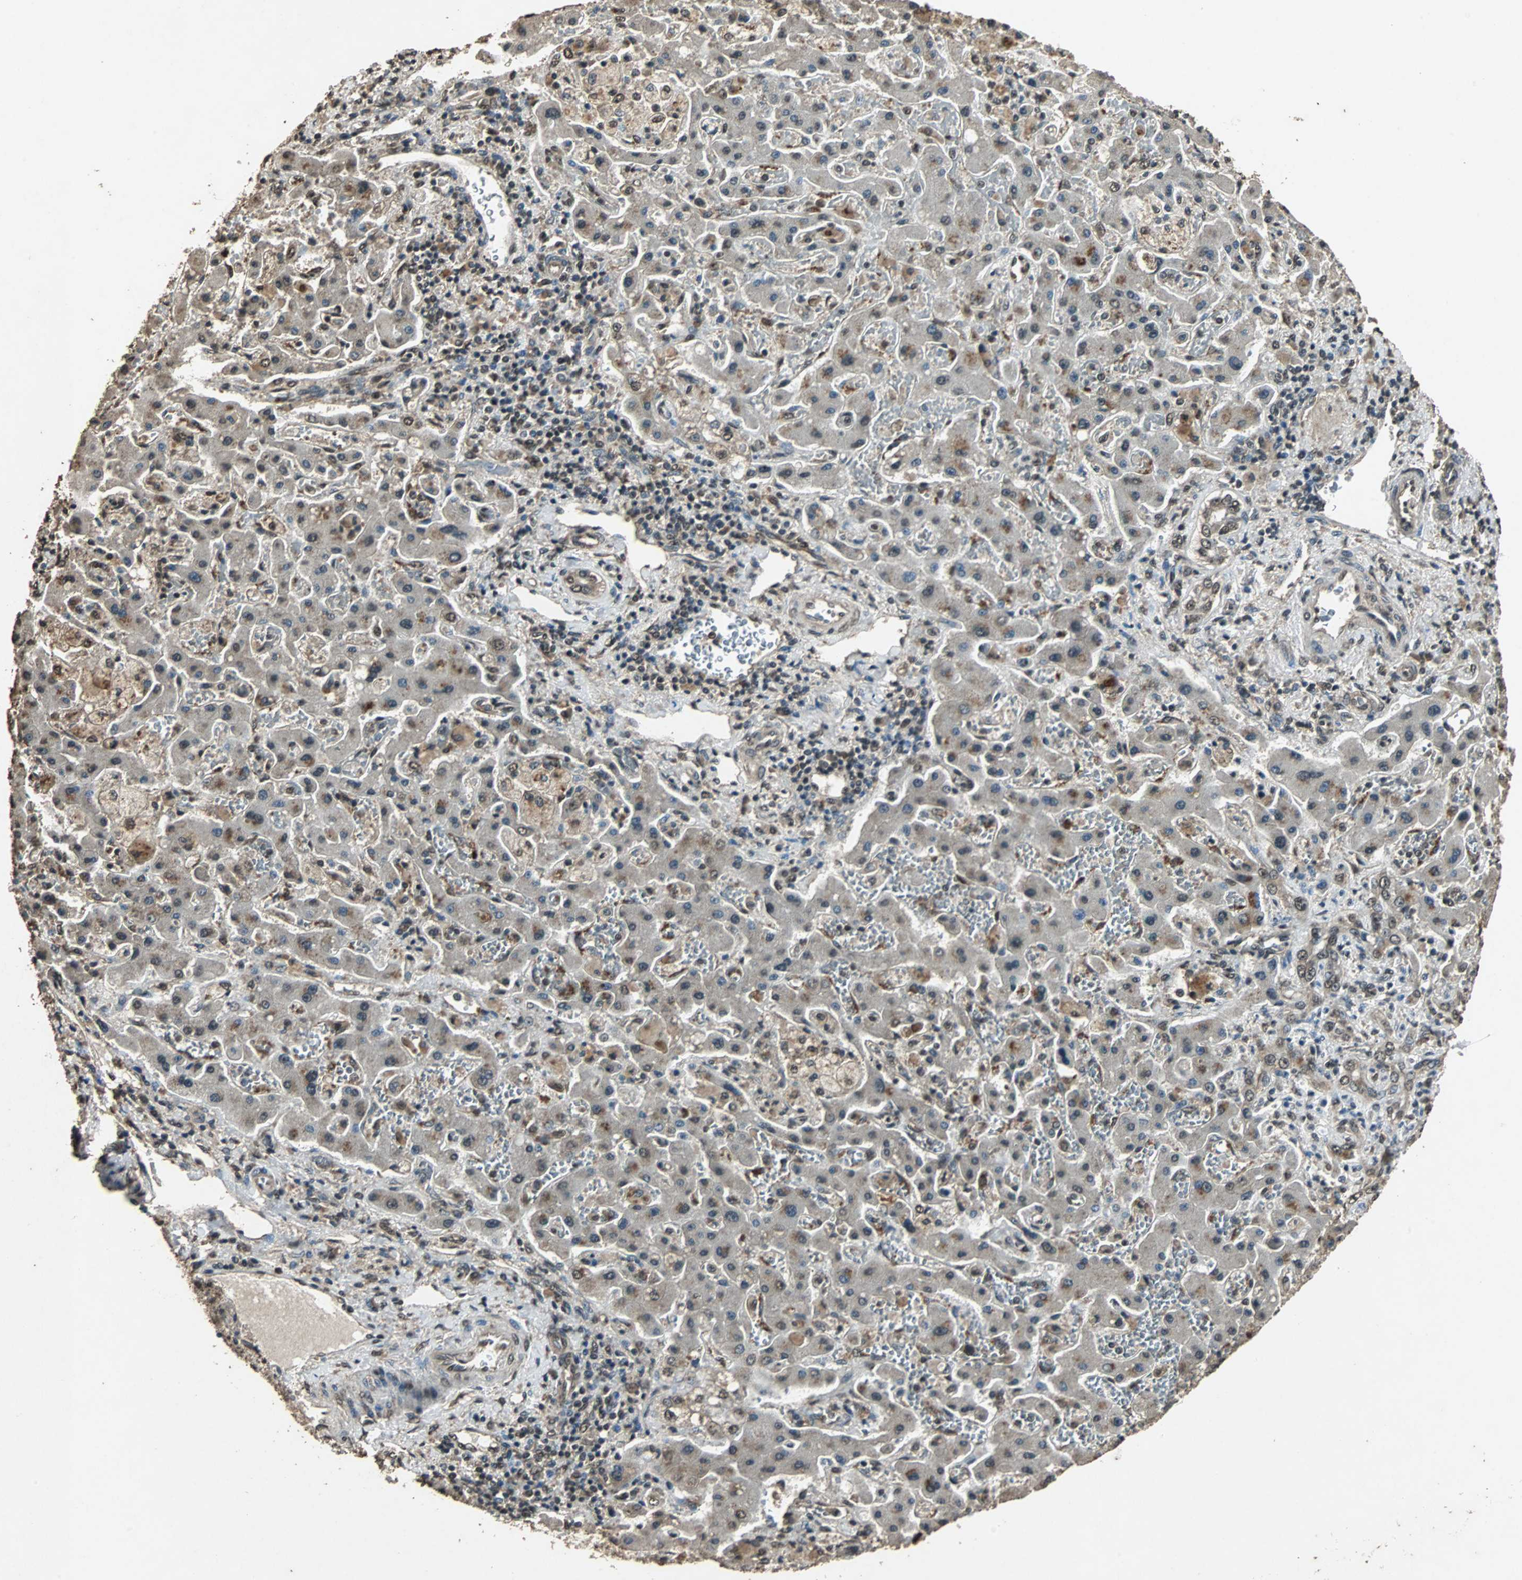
{"staining": {"intensity": "moderate", "quantity": ">75%", "location": "cytoplasmic/membranous,nuclear"}, "tissue": "liver cancer", "cell_type": "Tumor cells", "image_type": "cancer", "snomed": [{"axis": "morphology", "description": "Cholangiocarcinoma"}, {"axis": "topography", "description": "Liver"}], "caption": "Liver cholangiocarcinoma stained with immunohistochemistry shows moderate cytoplasmic/membranous and nuclear positivity in about >75% of tumor cells.", "gene": "PPP1R13B", "patient": {"sex": "male", "age": 50}}